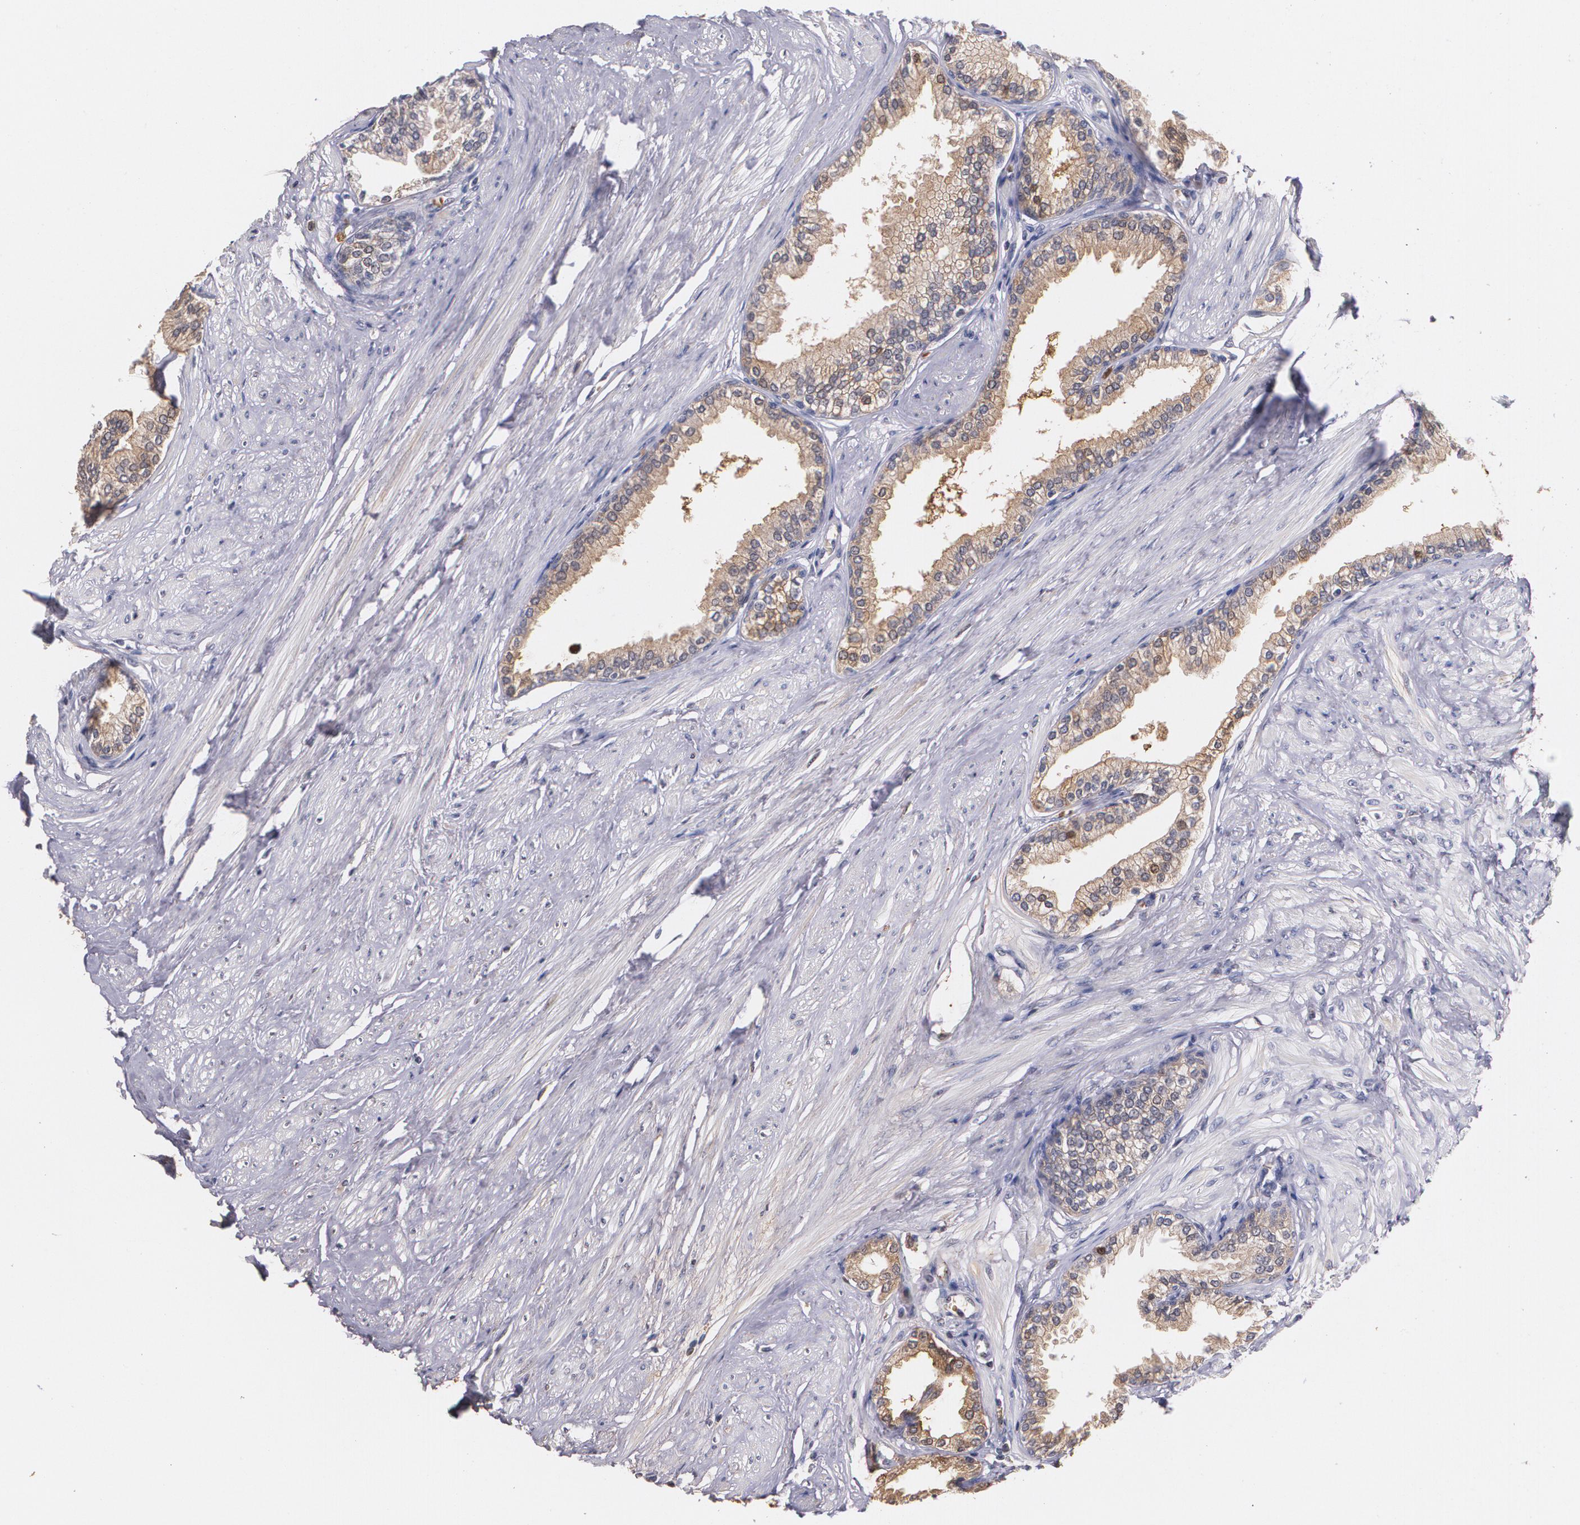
{"staining": {"intensity": "weak", "quantity": ">75%", "location": "cytoplasmic/membranous"}, "tissue": "prostate", "cell_type": "Glandular cells", "image_type": "normal", "snomed": [{"axis": "morphology", "description": "Normal tissue, NOS"}, {"axis": "topography", "description": "Prostate"}], "caption": "IHC staining of normal prostate, which reveals low levels of weak cytoplasmic/membranous expression in about >75% of glandular cells indicating weak cytoplasmic/membranous protein expression. The staining was performed using DAB (3,3'-diaminobenzidine) (brown) for protein detection and nuclei were counterstained in hematoxylin (blue).", "gene": "PTS", "patient": {"sex": "male", "age": 64}}